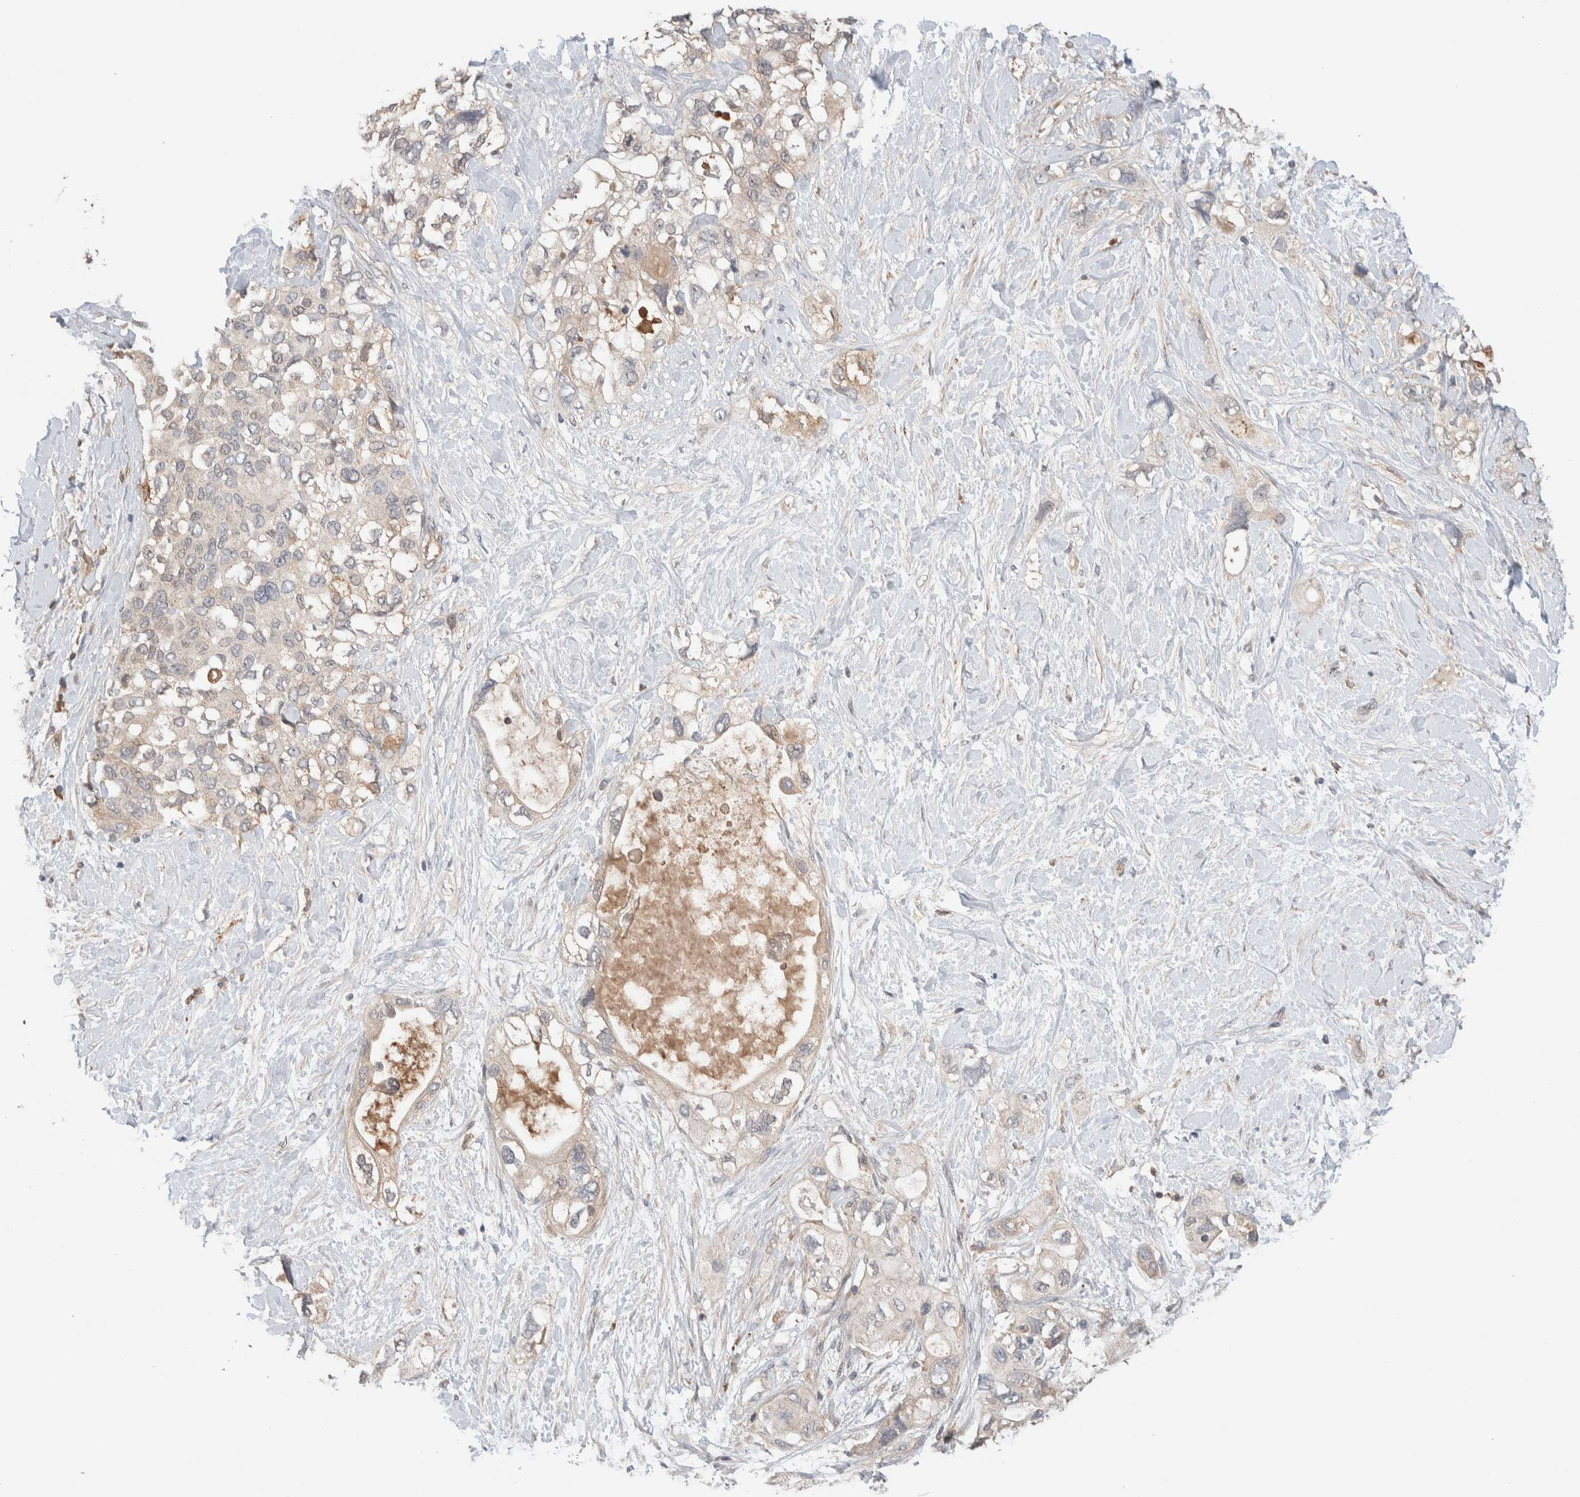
{"staining": {"intensity": "negative", "quantity": "none", "location": "none"}, "tissue": "pancreatic cancer", "cell_type": "Tumor cells", "image_type": "cancer", "snomed": [{"axis": "morphology", "description": "Adenocarcinoma, NOS"}, {"axis": "topography", "description": "Pancreas"}], "caption": "DAB immunohistochemical staining of human pancreatic cancer reveals no significant staining in tumor cells. (IHC, brightfield microscopy, high magnification).", "gene": "WDR91", "patient": {"sex": "female", "age": 56}}